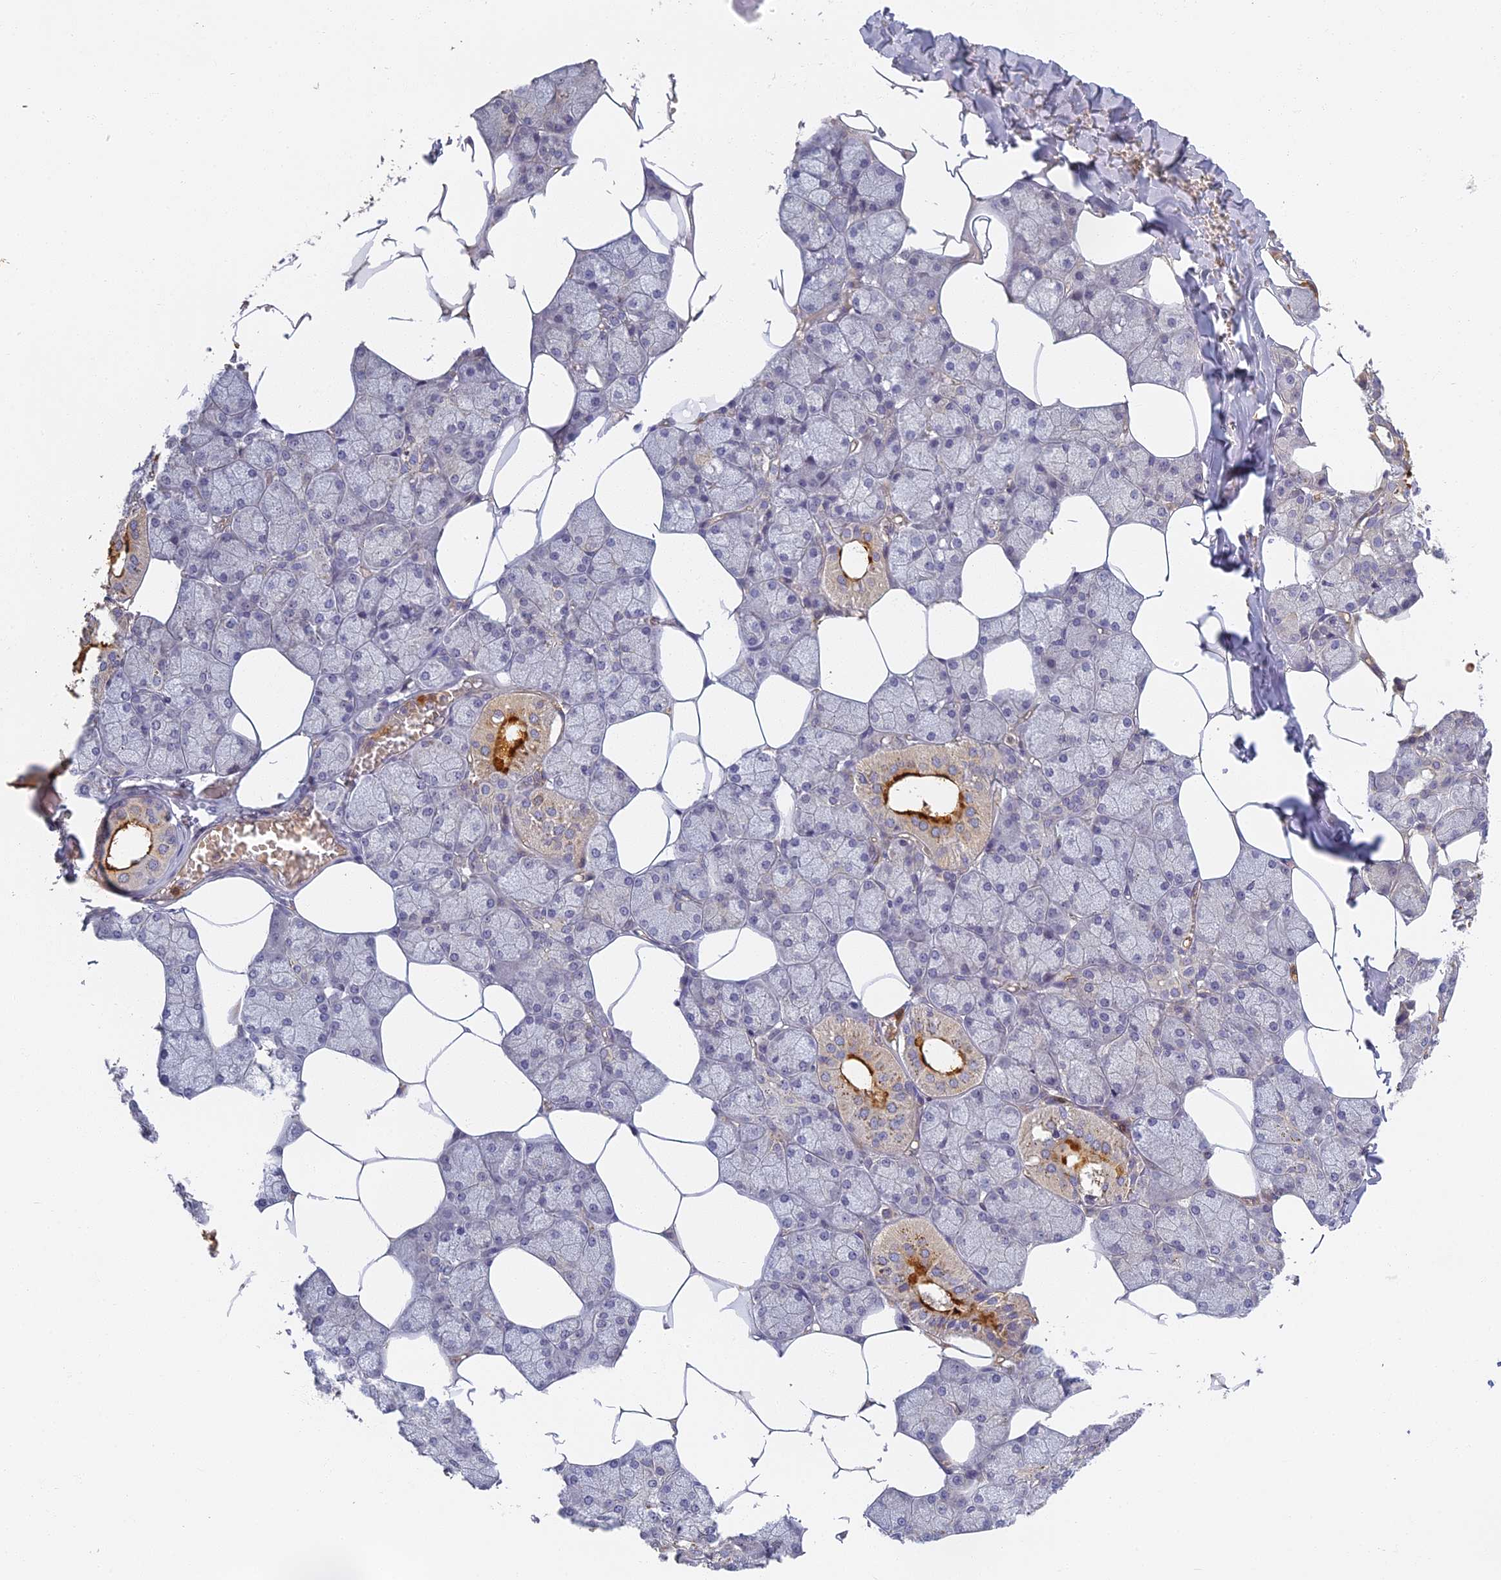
{"staining": {"intensity": "strong", "quantity": "<25%", "location": "cytoplasmic/membranous"}, "tissue": "salivary gland", "cell_type": "Glandular cells", "image_type": "normal", "snomed": [{"axis": "morphology", "description": "Normal tissue, NOS"}, {"axis": "topography", "description": "Salivary gland"}], "caption": "Glandular cells display medium levels of strong cytoplasmic/membranous positivity in about <25% of cells in benign salivary gland. (IHC, brightfield microscopy, high magnification).", "gene": "AP4E1", "patient": {"sex": "male", "age": 62}}